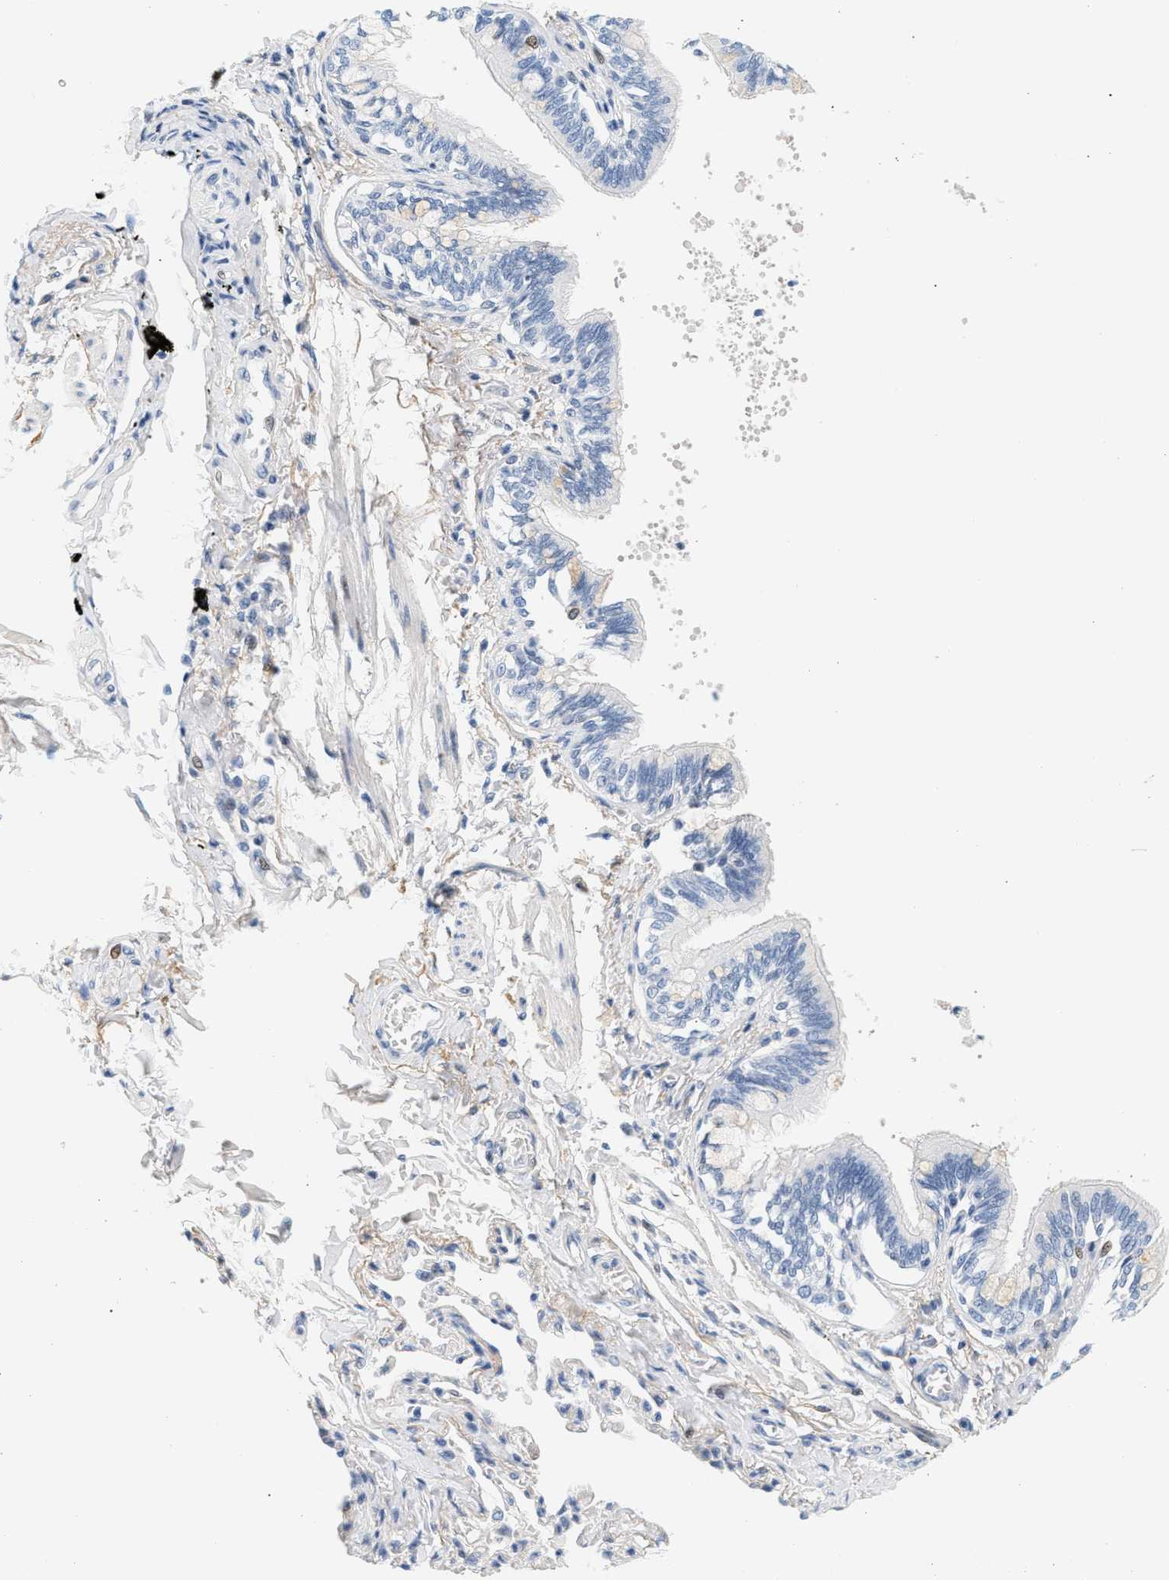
{"staining": {"intensity": "negative", "quantity": "none", "location": "none"}, "tissue": "bronchus", "cell_type": "Respiratory epithelial cells", "image_type": "normal", "snomed": [{"axis": "morphology", "description": "Normal tissue, NOS"}, {"axis": "topography", "description": "Lung"}], "caption": "Immunohistochemistry (IHC) micrograph of normal human bronchus stained for a protein (brown), which shows no staining in respiratory epithelial cells.", "gene": "CFH", "patient": {"sex": "male", "age": 64}}